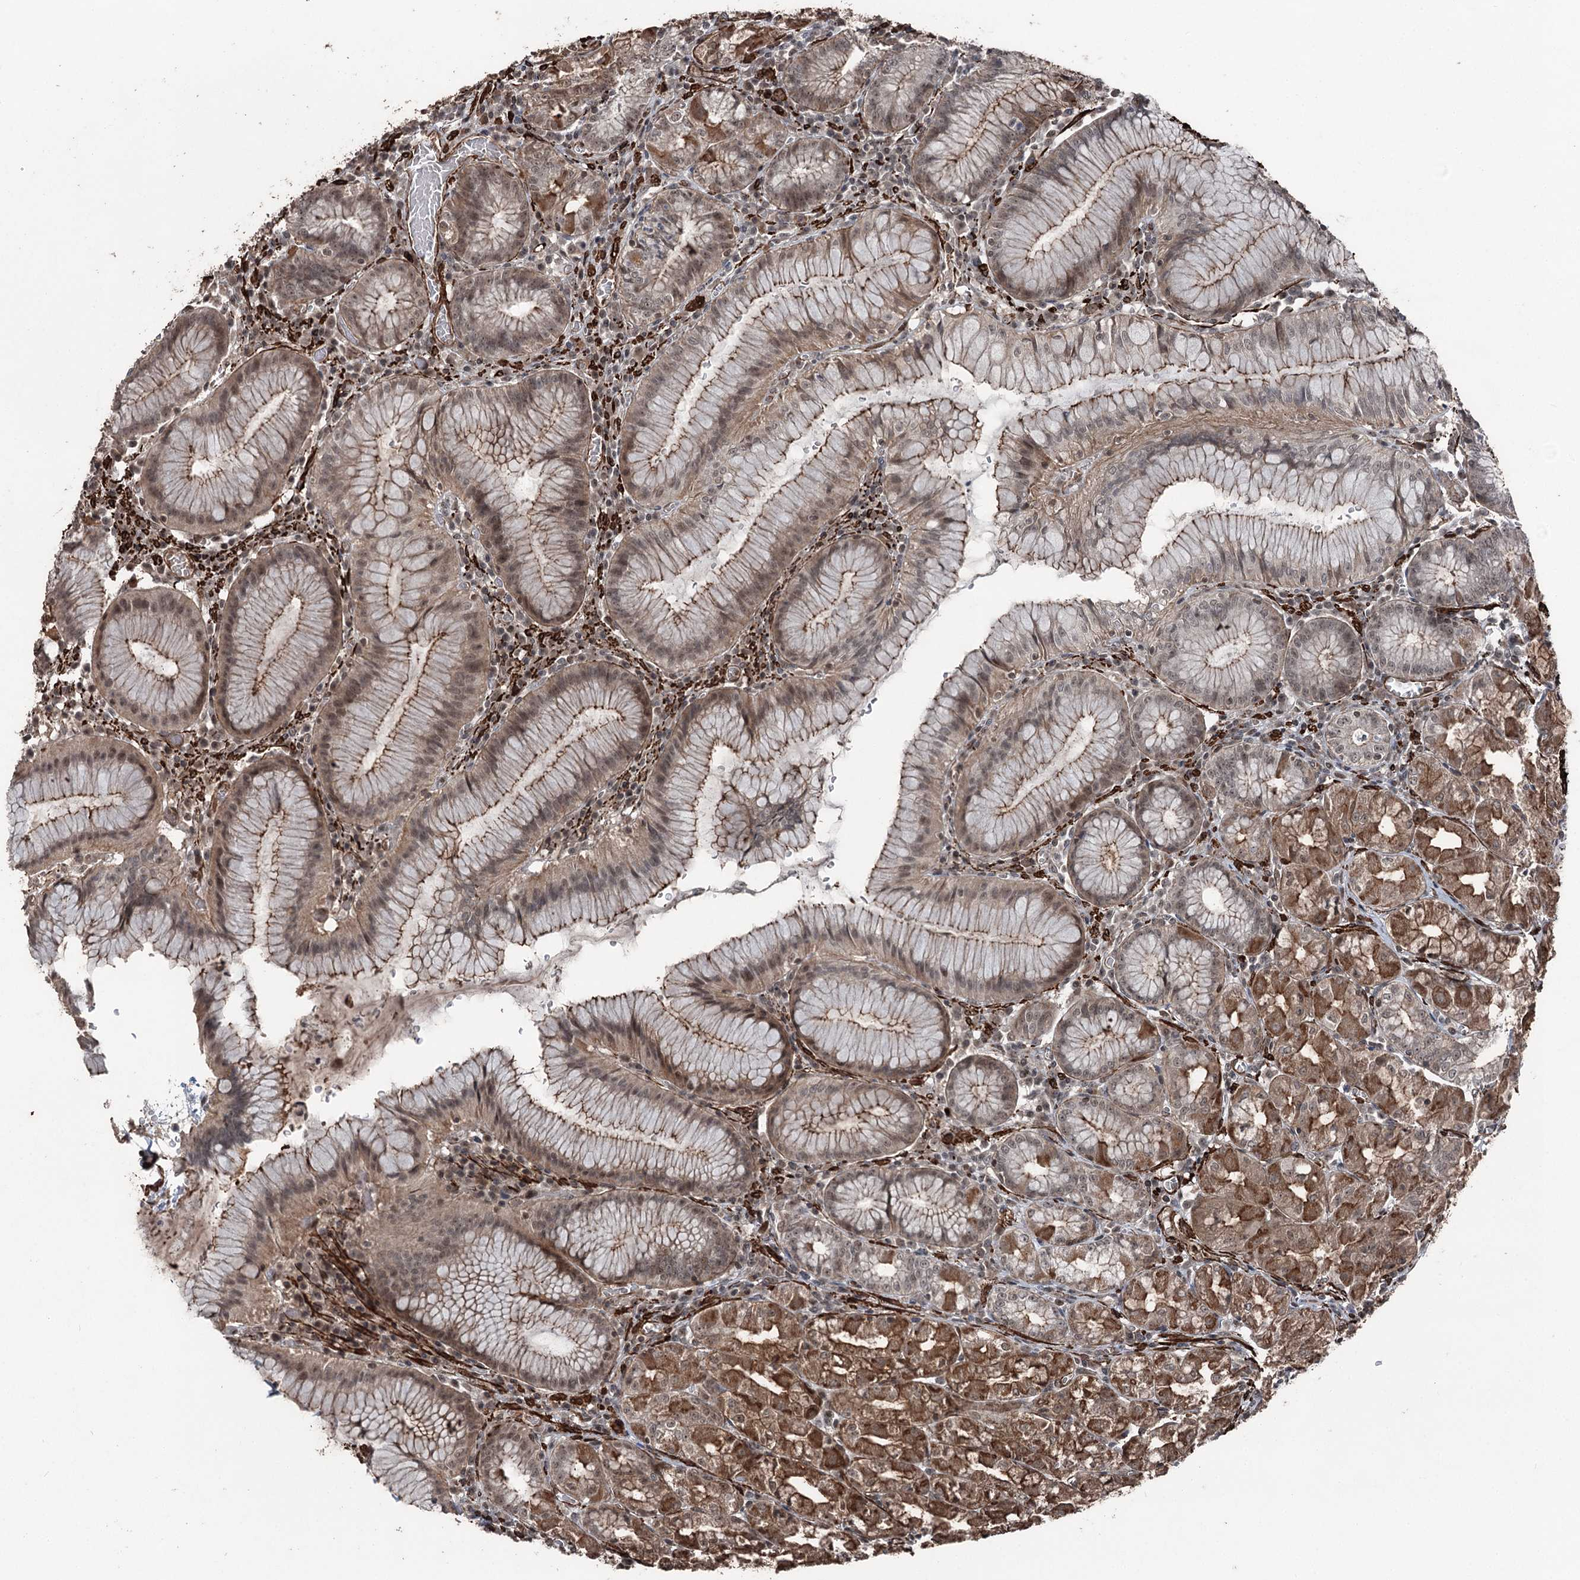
{"staining": {"intensity": "moderate", "quantity": "25%-75%", "location": "cytoplasmic/membranous,nuclear"}, "tissue": "stomach", "cell_type": "Glandular cells", "image_type": "normal", "snomed": [{"axis": "morphology", "description": "Normal tissue, NOS"}, {"axis": "topography", "description": "Stomach"}], "caption": "Stomach stained with a brown dye demonstrates moderate cytoplasmic/membranous,nuclear positive positivity in about 25%-75% of glandular cells.", "gene": "CCDC82", "patient": {"sex": "male", "age": 55}}